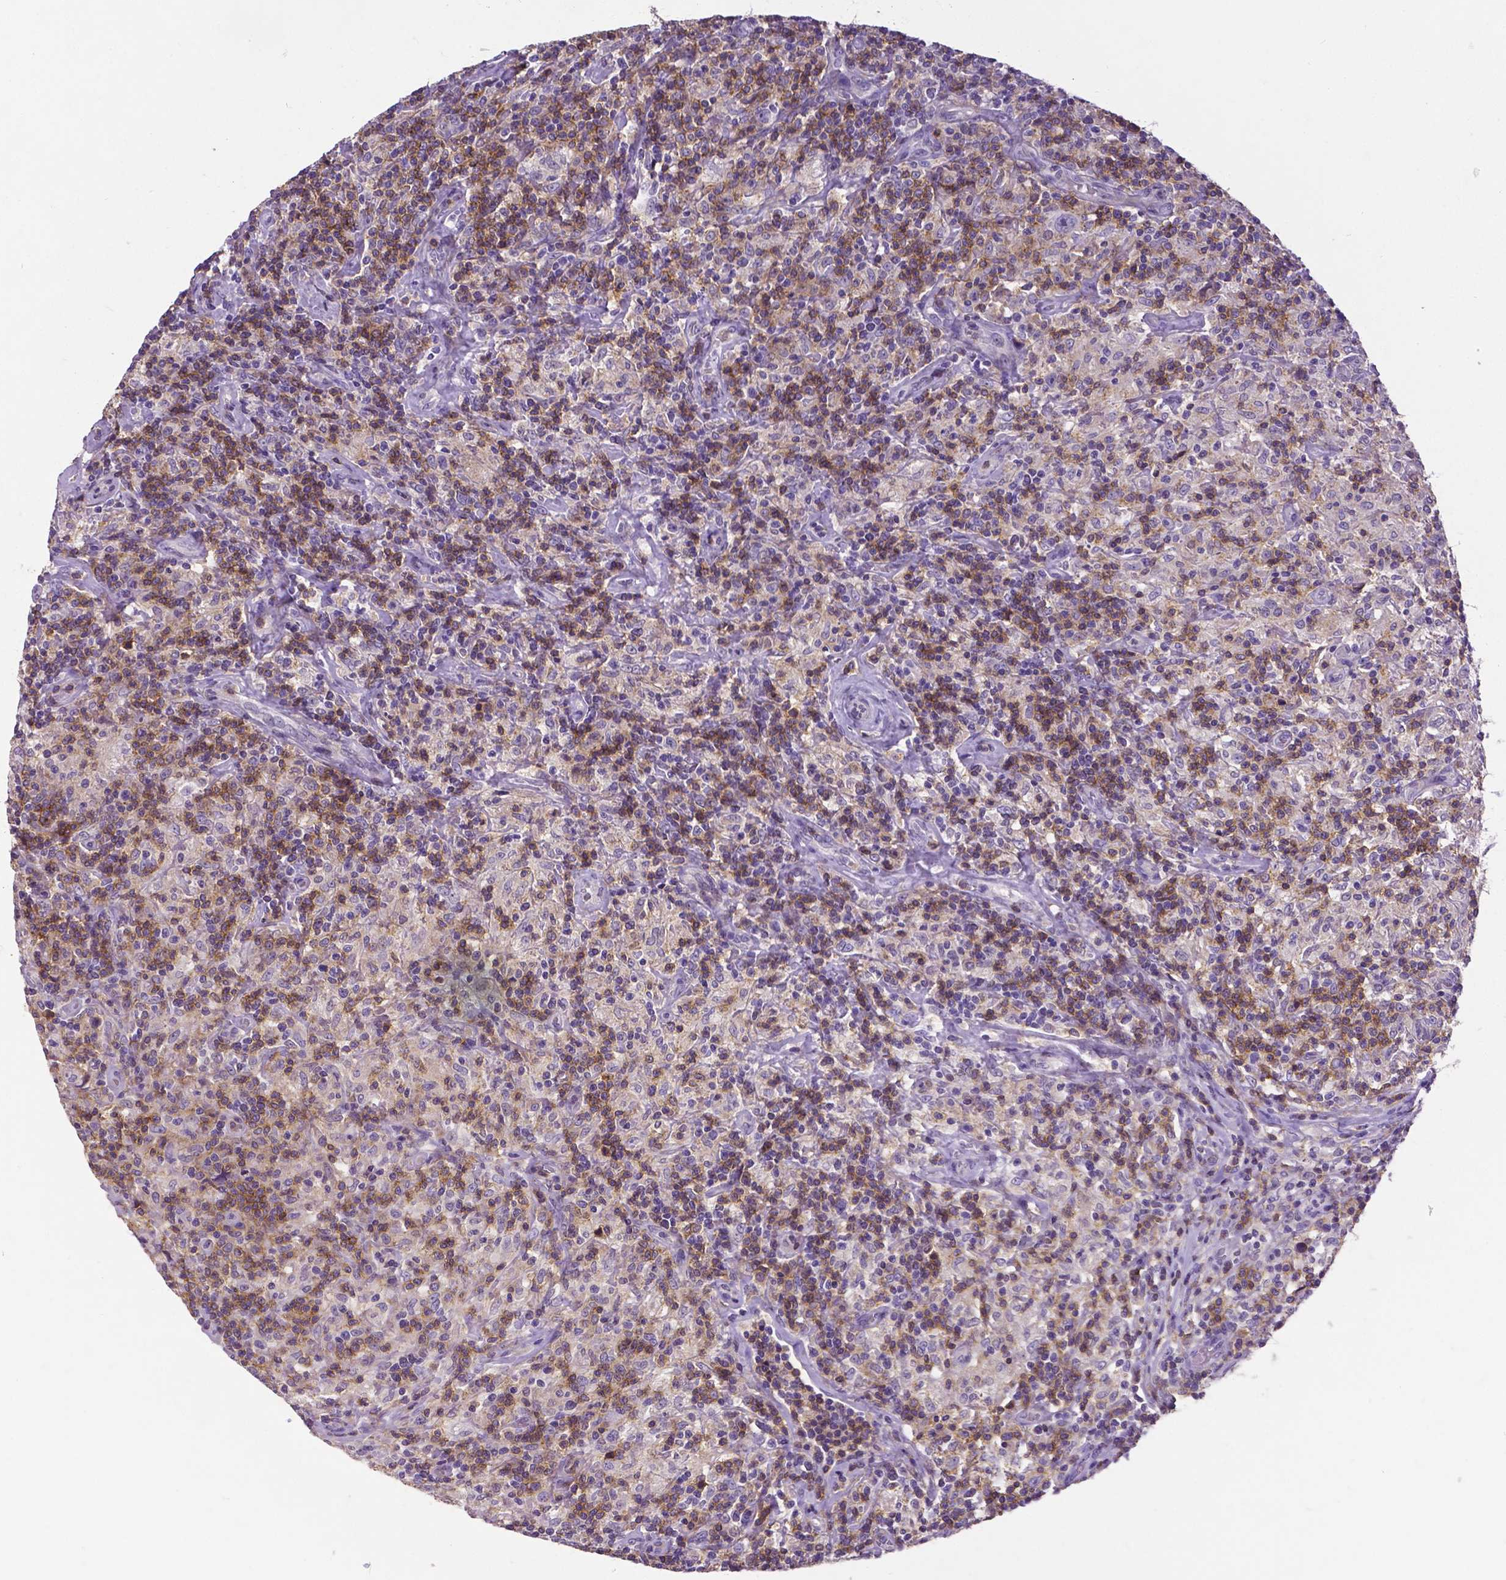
{"staining": {"intensity": "negative", "quantity": "none", "location": "none"}, "tissue": "lymphoma", "cell_type": "Tumor cells", "image_type": "cancer", "snomed": [{"axis": "morphology", "description": "Hodgkin's disease, NOS"}, {"axis": "topography", "description": "Lymph node"}], "caption": "Human Hodgkin's disease stained for a protein using immunohistochemistry shows no positivity in tumor cells.", "gene": "CD4", "patient": {"sex": "male", "age": 70}}